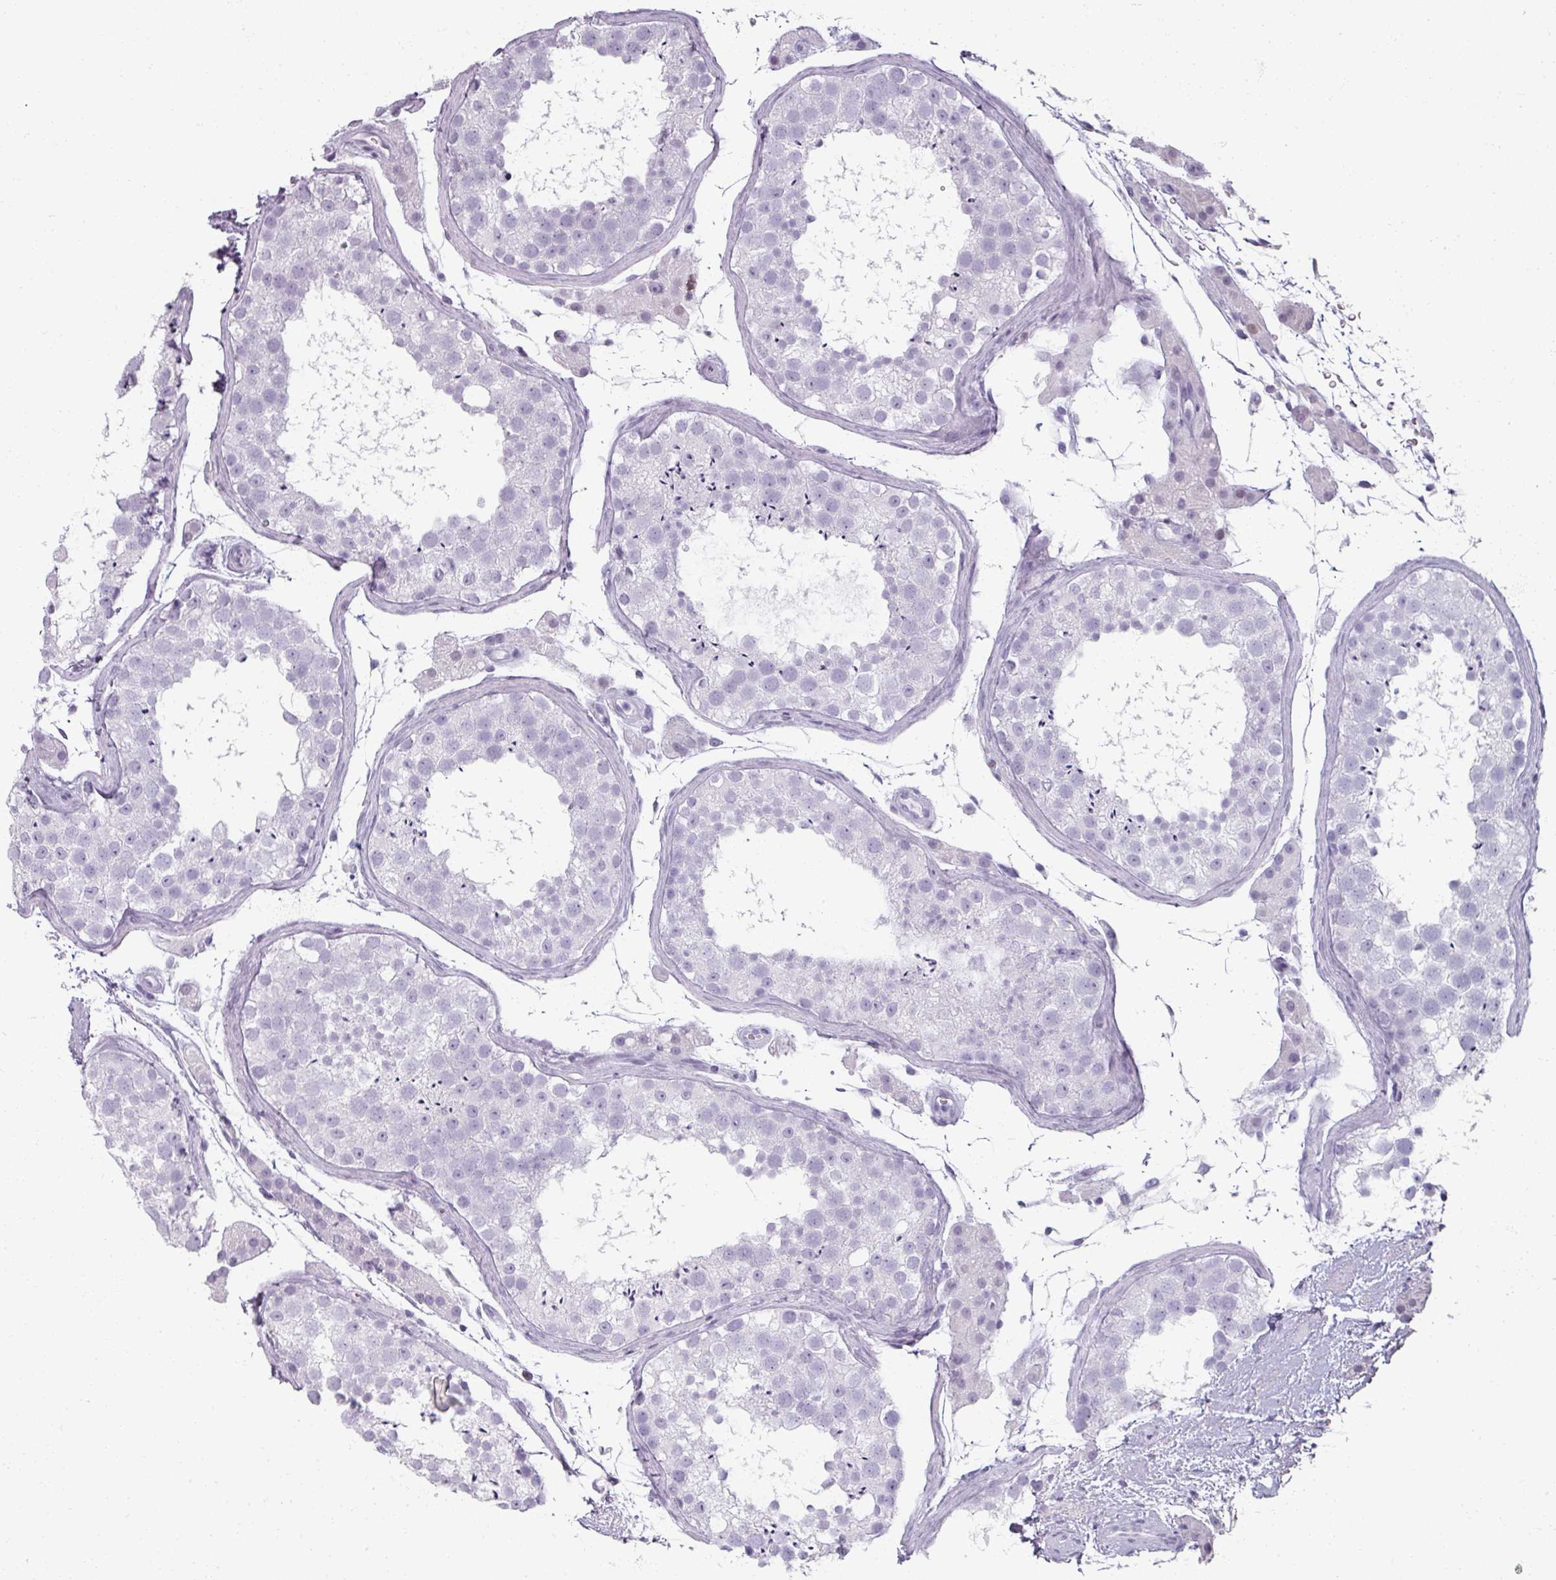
{"staining": {"intensity": "negative", "quantity": "none", "location": "none"}, "tissue": "testis", "cell_type": "Cells in seminiferous ducts", "image_type": "normal", "snomed": [{"axis": "morphology", "description": "Normal tissue, NOS"}, {"axis": "topography", "description": "Testis"}], "caption": "Human testis stained for a protein using immunohistochemistry (IHC) shows no staining in cells in seminiferous ducts.", "gene": "REG3A", "patient": {"sex": "male", "age": 41}}